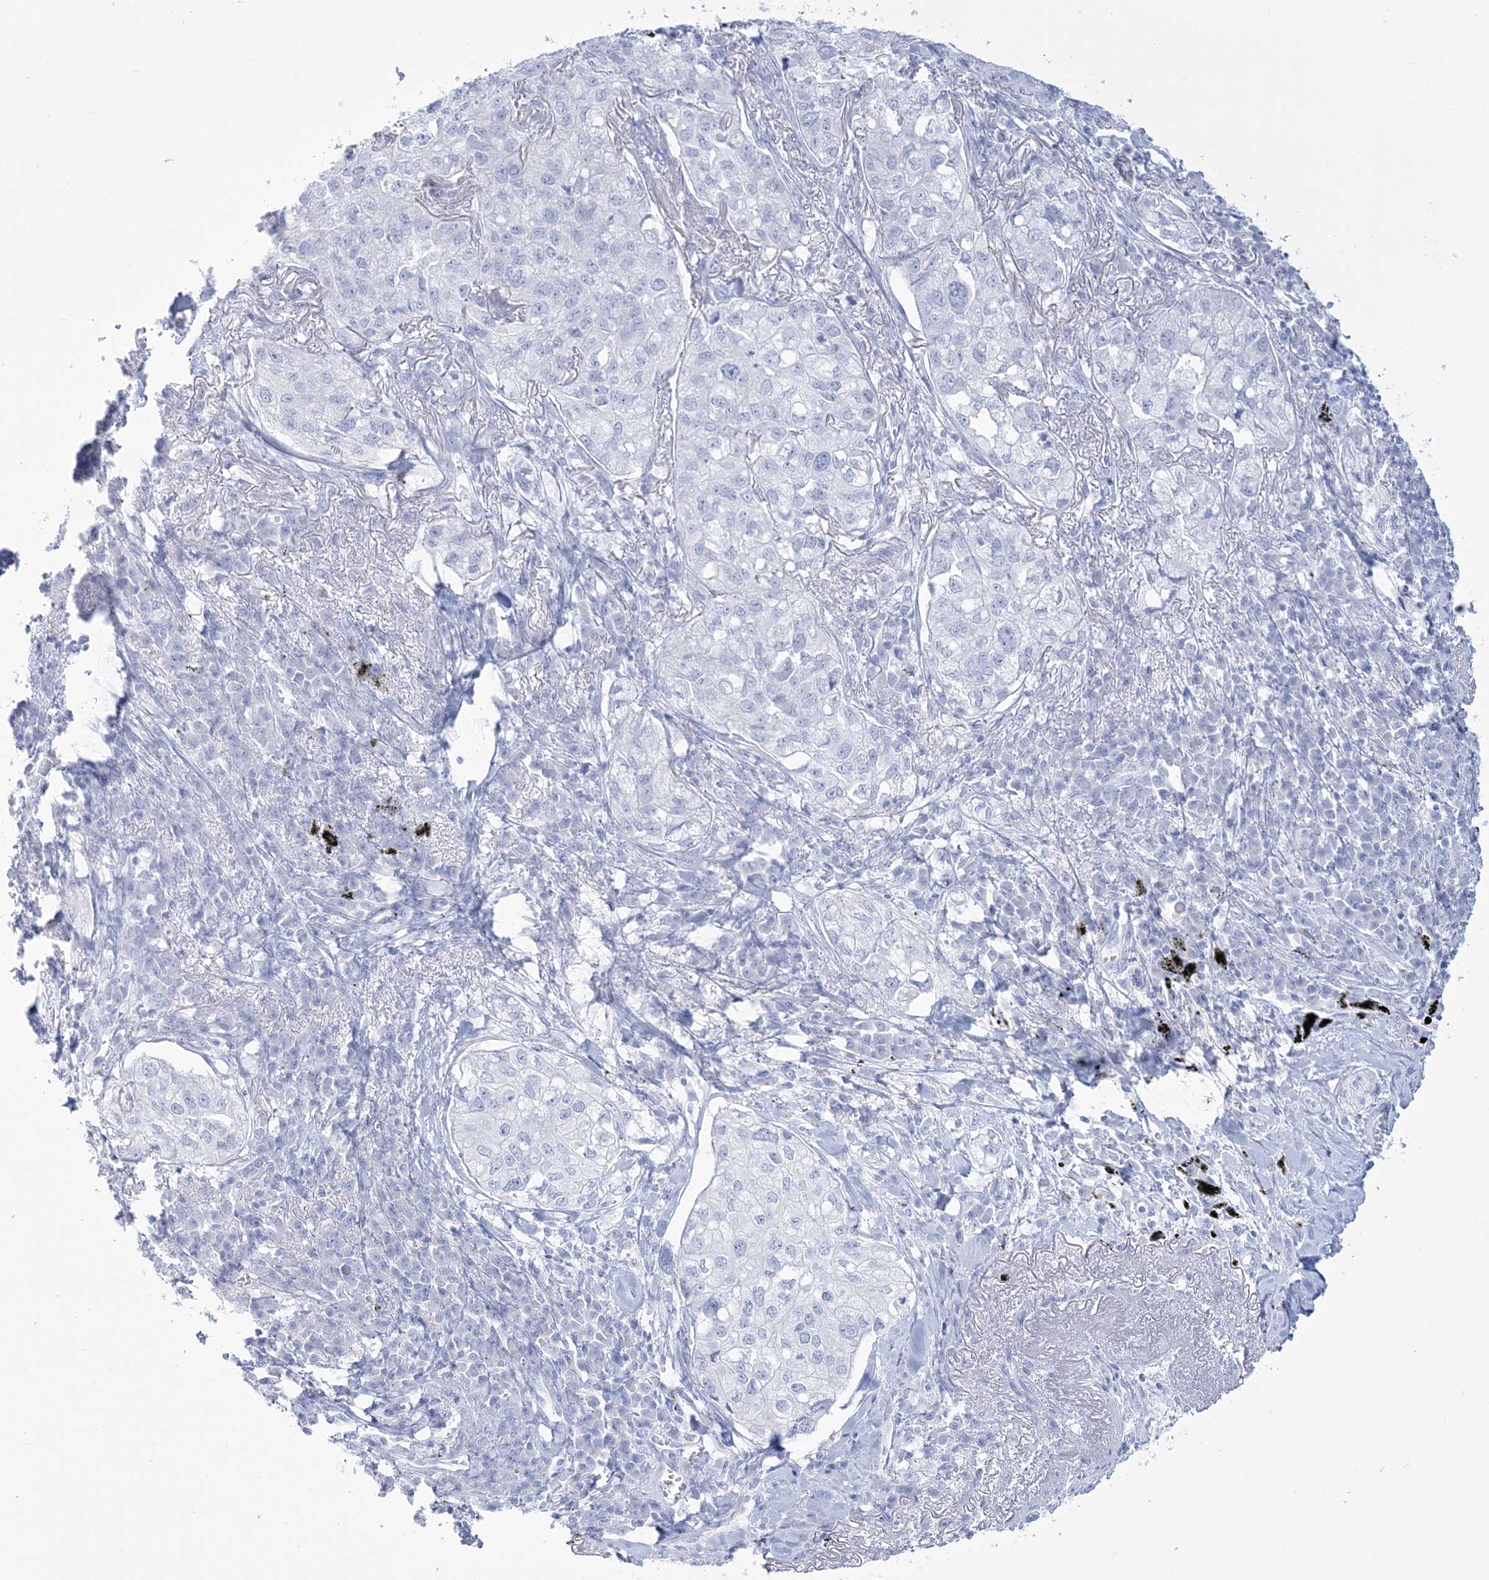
{"staining": {"intensity": "negative", "quantity": "none", "location": "none"}, "tissue": "lung cancer", "cell_type": "Tumor cells", "image_type": "cancer", "snomed": [{"axis": "morphology", "description": "Adenocarcinoma, NOS"}, {"axis": "topography", "description": "Lung"}], "caption": "There is no significant expression in tumor cells of adenocarcinoma (lung).", "gene": "RBP2", "patient": {"sex": "male", "age": 65}}